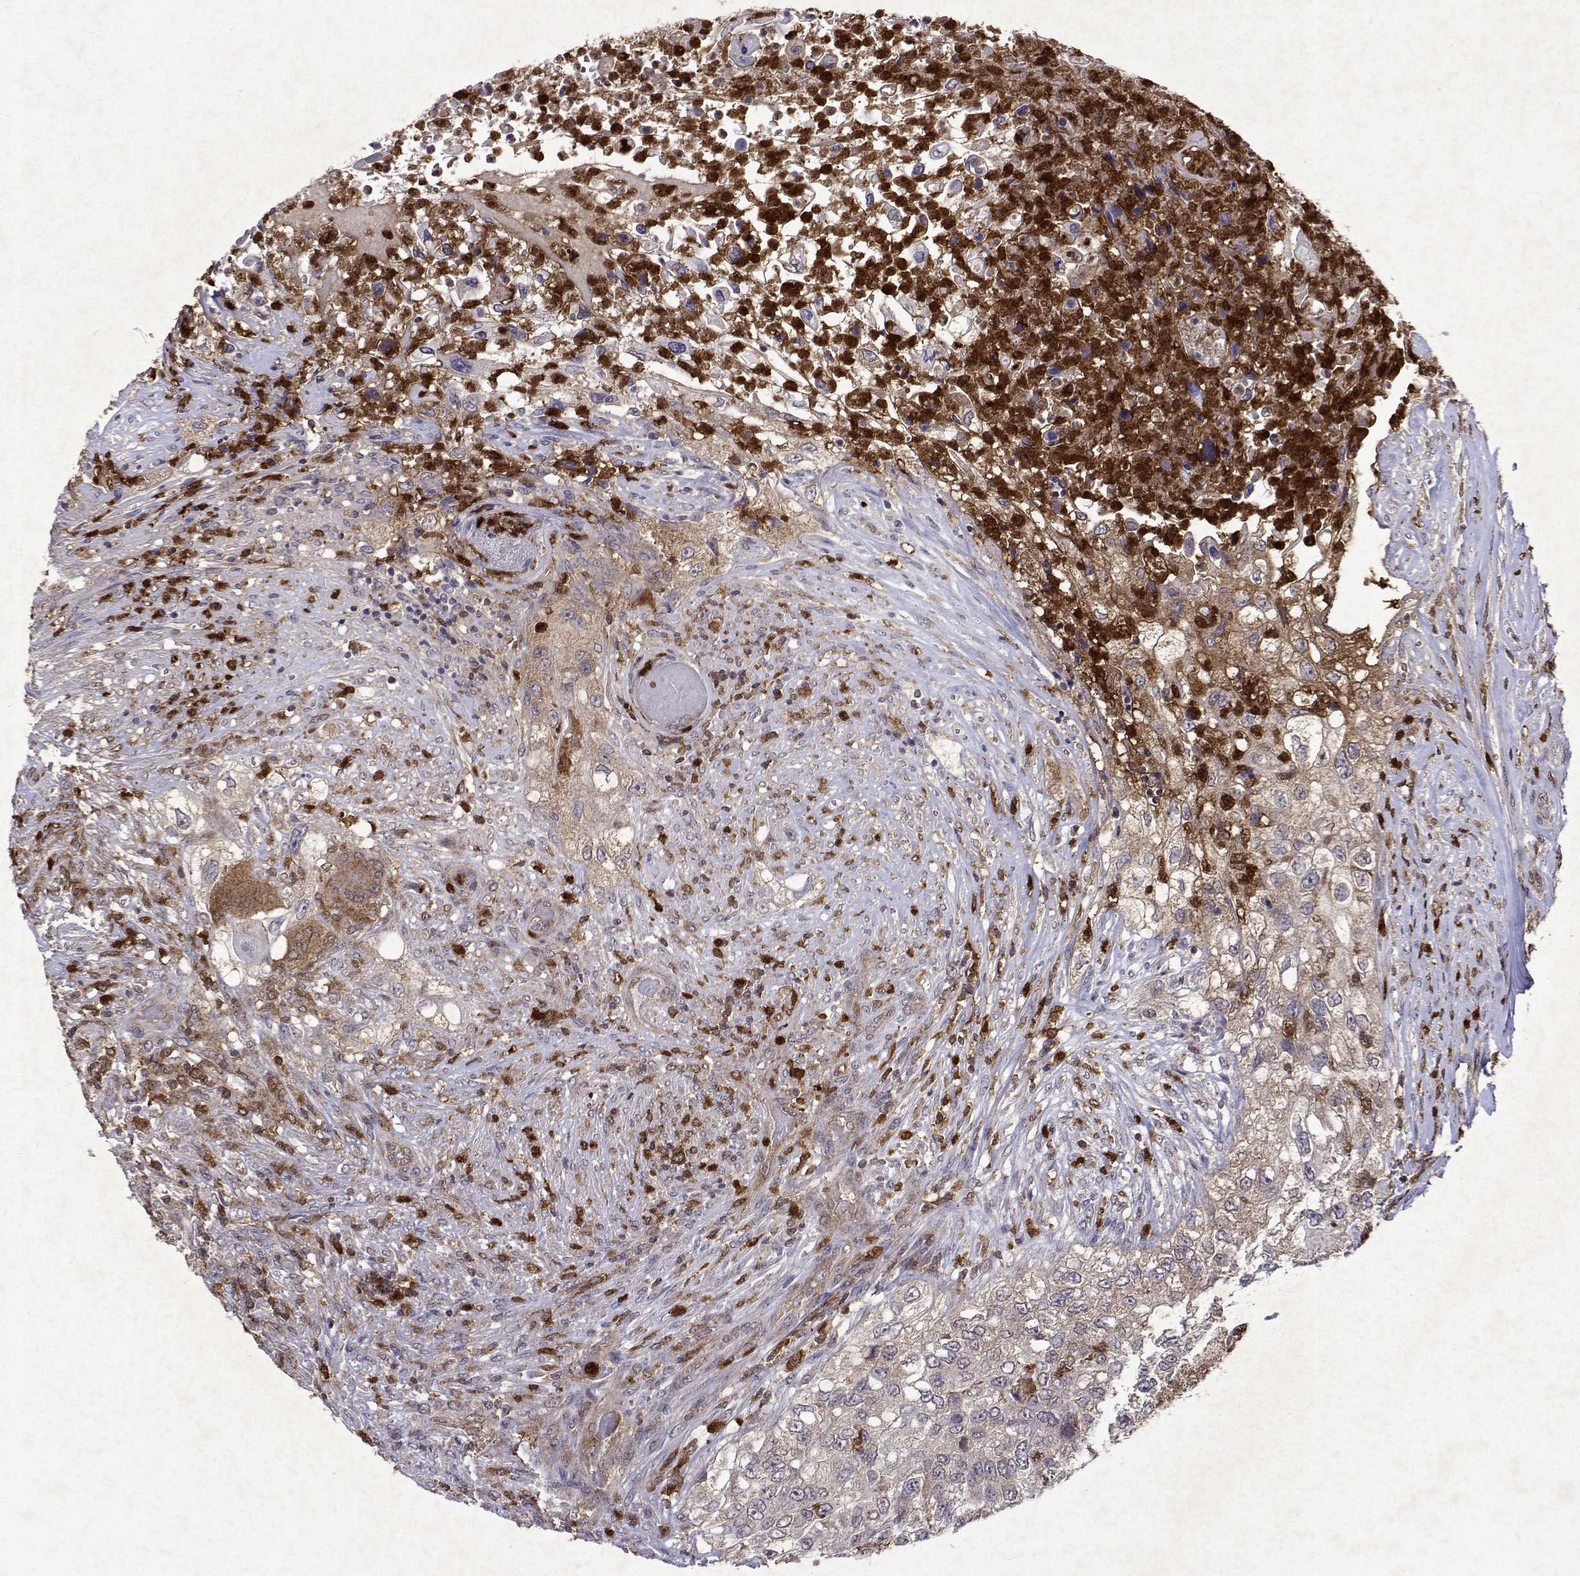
{"staining": {"intensity": "negative", "quantity": "none", "location": "none"}, "tissue": "urothelial cancer", "cell_type": "Tumor cells", "image_type": "cancer", "snomed": [{"axis": "morphology", "description": "Urothelial carcinoma, High grade"}, {"axis": "topography", "description": "Urinary bladder"}], "caption": "Immunohistochemistry of human urothelial cancer reveals no expression in tumor cells. The staining was performed using DAB (3,3'-diaminobenzidine) to visualize the protein expression in brown, while the nuclei were stained in blue with hematoxylin (Magnification: 20x).", "gene": "APAF1", "patient": {"sex": "female", "age": 60}}